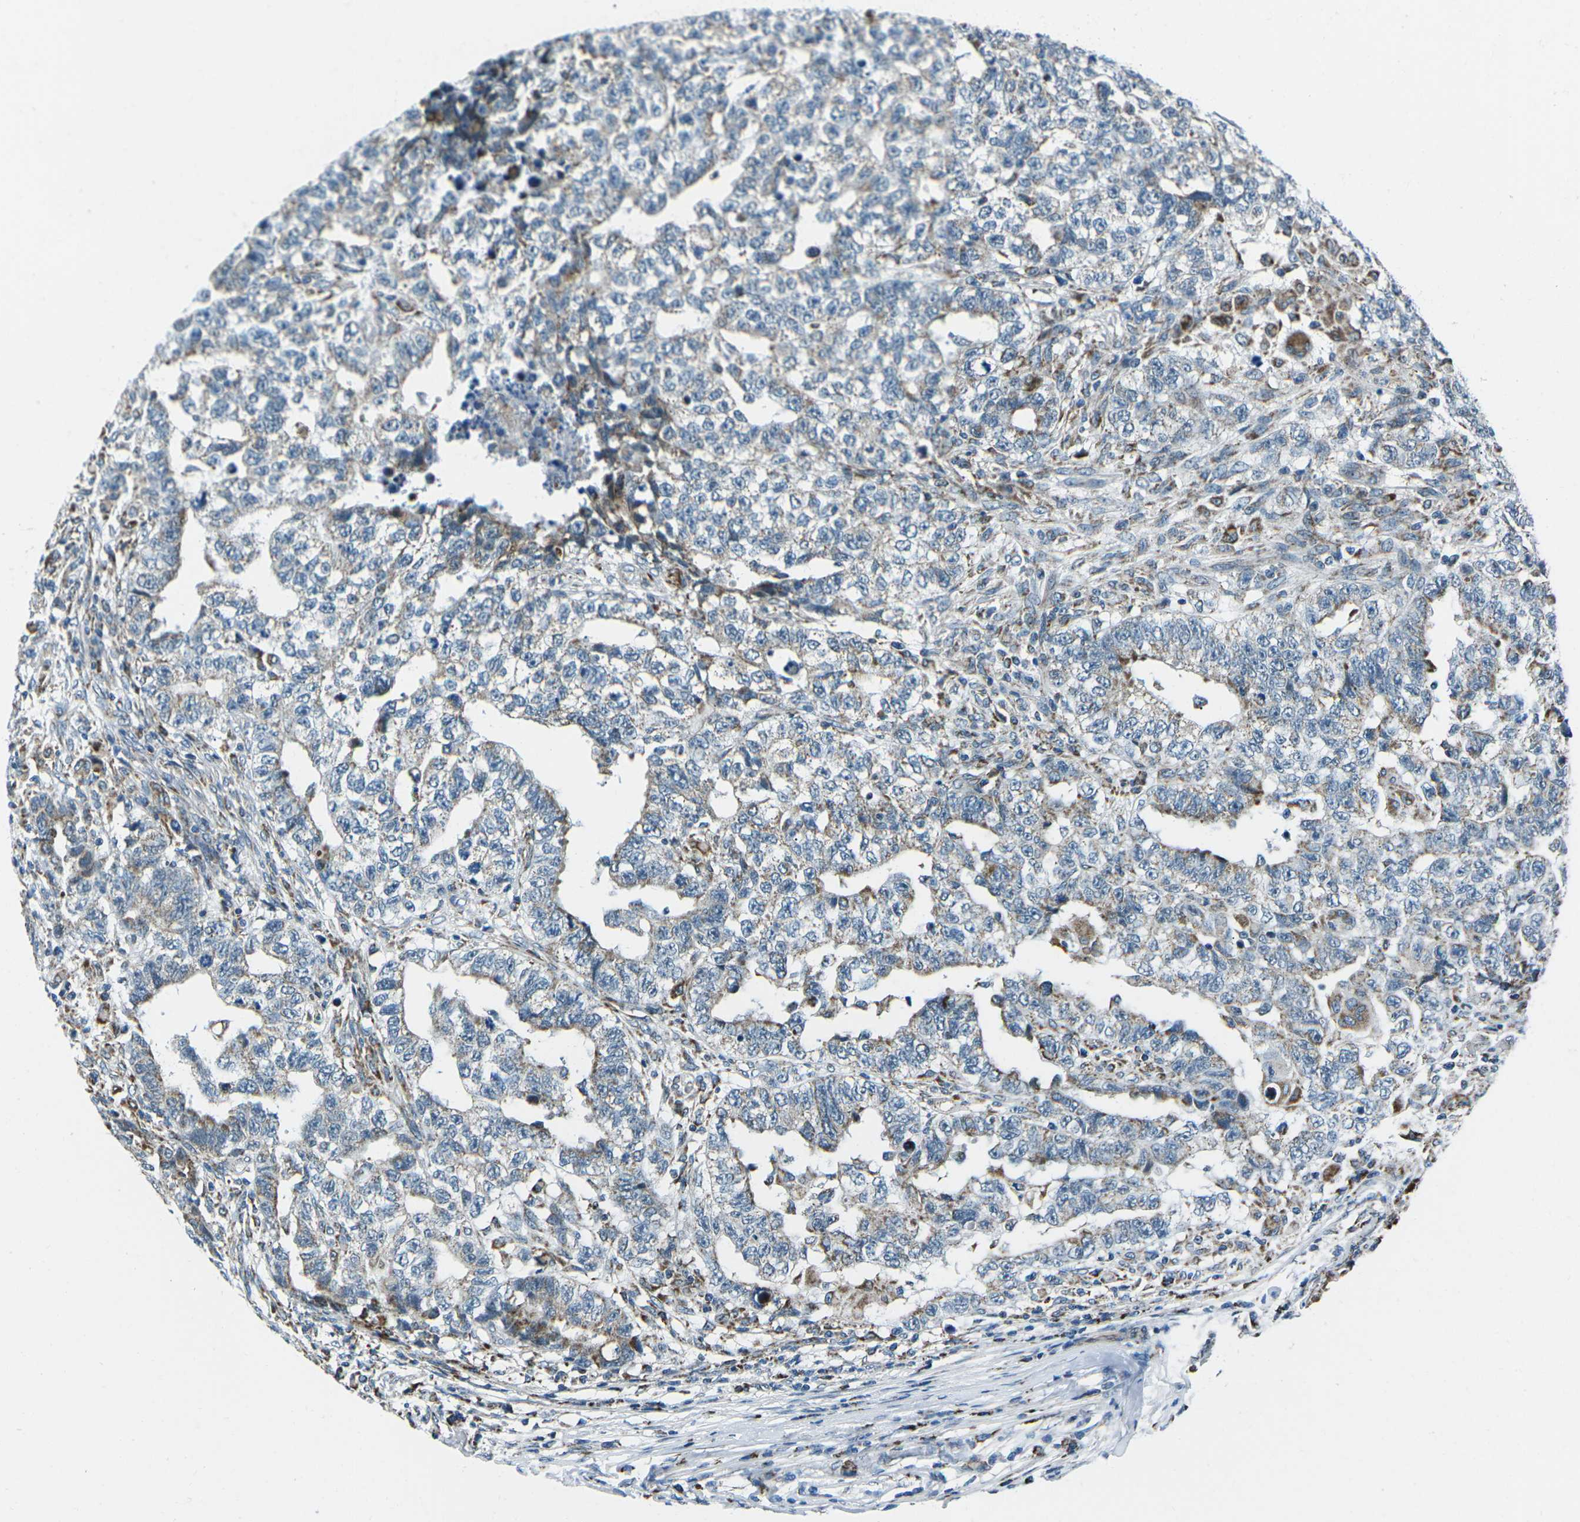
{"staining": {"intensity": "moderate", "quantity": "25%-75%", "location": "cytoplasmic/membranous"}, "tissue": "testis cancer", "cell_type": "Tumor cells", "image_type": "cancer", "snomed": [{"axis": "morphology", "description": "Carcinoma, Embryonal, NOS"}, {"axis": "topography", "description": "Testis"}], "caption": "Immunohistochemical staining of human embryonal carcinoma (testis) reveals medium levels of moderate cytoplasmic/membranous expression in about 25%-75% of tumor cells. (Brightfield microscopy of DAB IHC at high magnification).", "gene": "RFESD", "patient": {"sex": "male", "age": 21}}